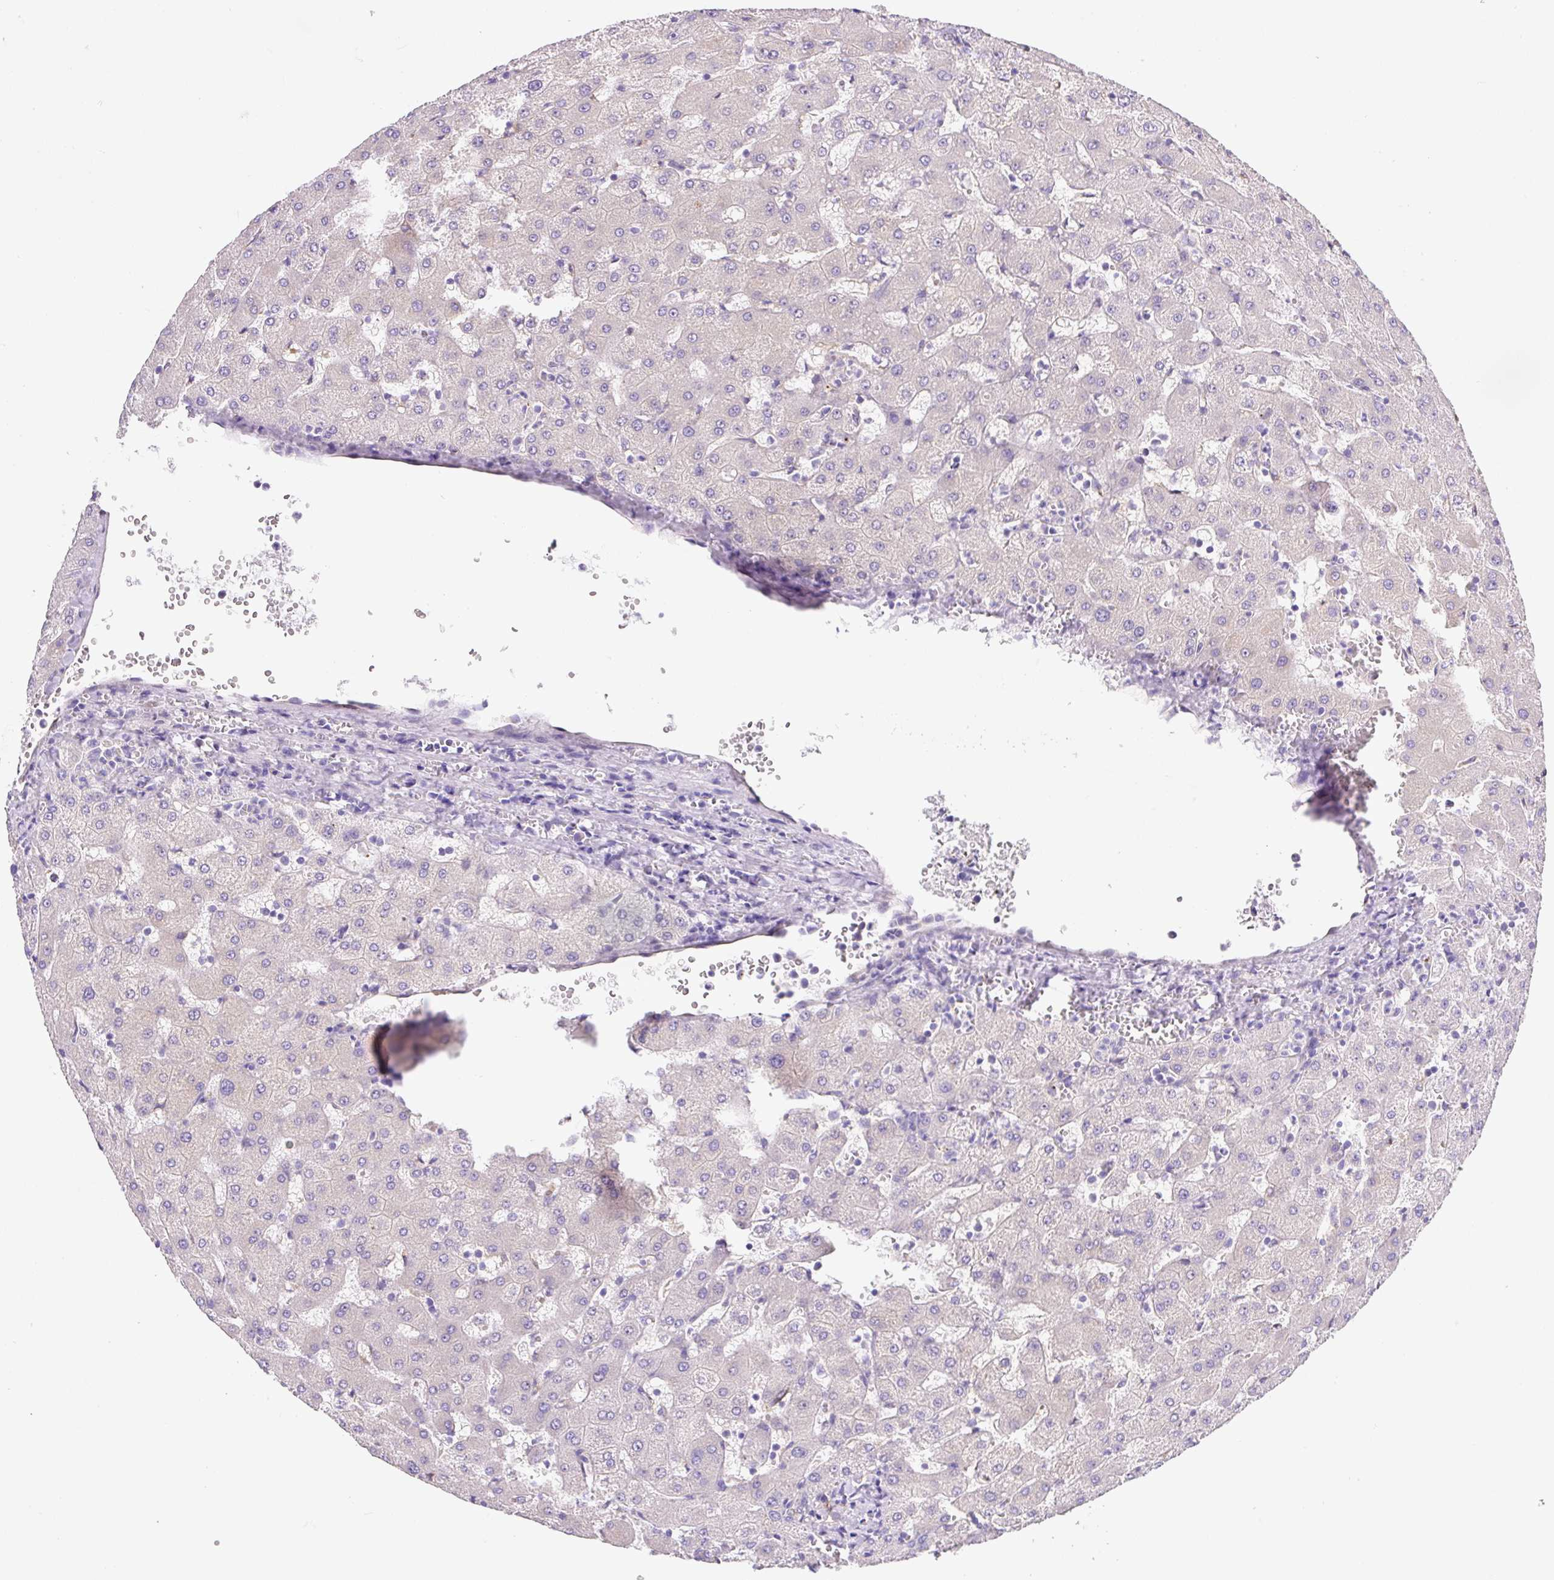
{"staining": {"intensity": "negative", "quantity": "none", "location": "none"}, "tissue": "liver", "cell_type": "Cholangiocytes", "image_type": "normal", "snomed": [{"axis": "morphology", "description": "Normal tissue, NOS"}, {"axis": "topography", "description": "Liver"}], "caption": "This is an IHC photomicrograph of benign human liver. There is no expression in cholangiocytes.", "gene": "ASB4", "patient": {"sex": "female", "age": 63}}